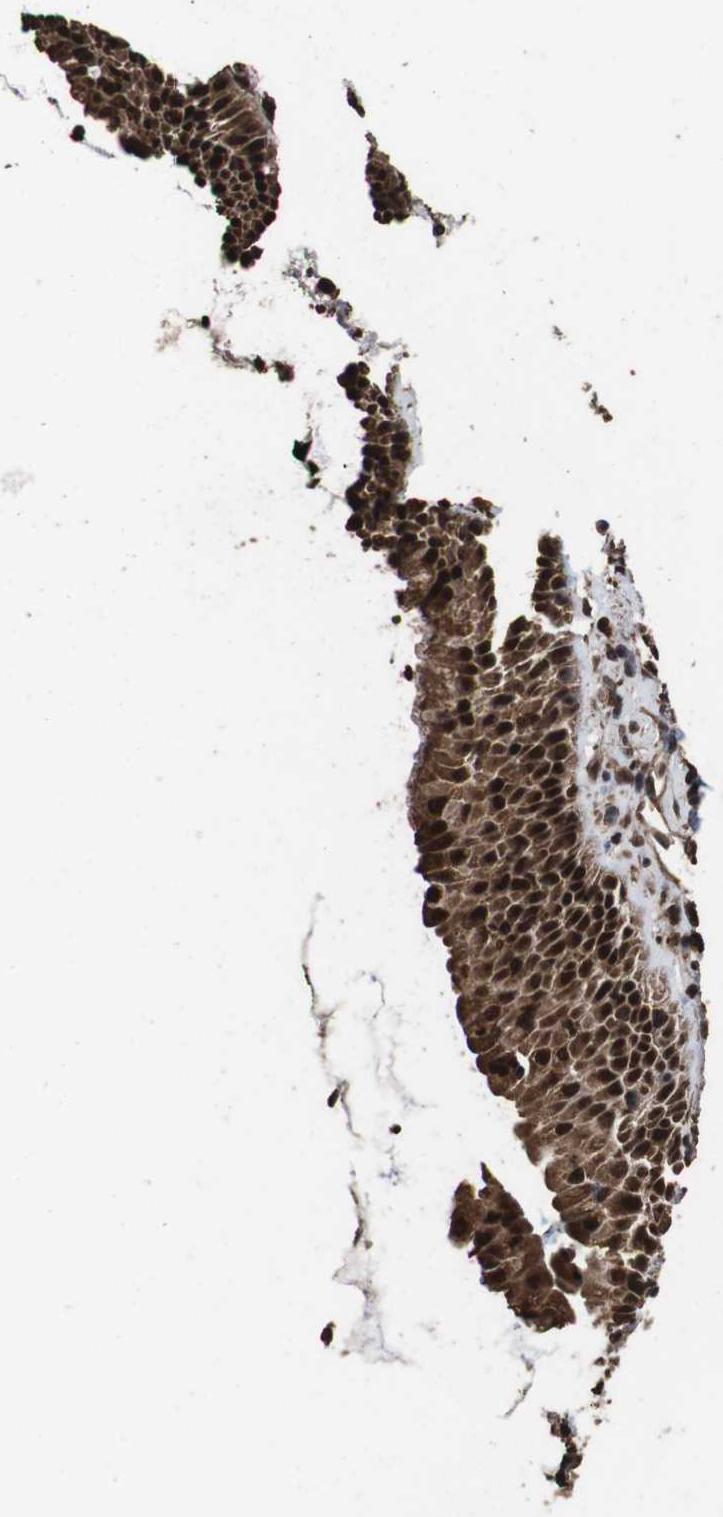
{"staining": {"intensity": "strong", "quantity": ">75%", "location": "cytoplasmic/membranous,nuclear"}, "tissue": "nasopharynx", "cell_type": "Respiratory epithelial cells", "image_type": "normal", "snomed": [{"axis": "morphology", "description": "Normal tissue, NOS"}, {"axis": "topography", "description": "Nasopharynx"}], "caption": "Immunohistochemistry (IHC) (DAB) staining of unremarkable human nasopharynx demonstrates strong cytoplasmic/membranous,nuclear protein positivity in approximately >75% of respiratory epithelial cells.", "gene": "RRAS2", "patient": {"sex": "female", "age": 51}}